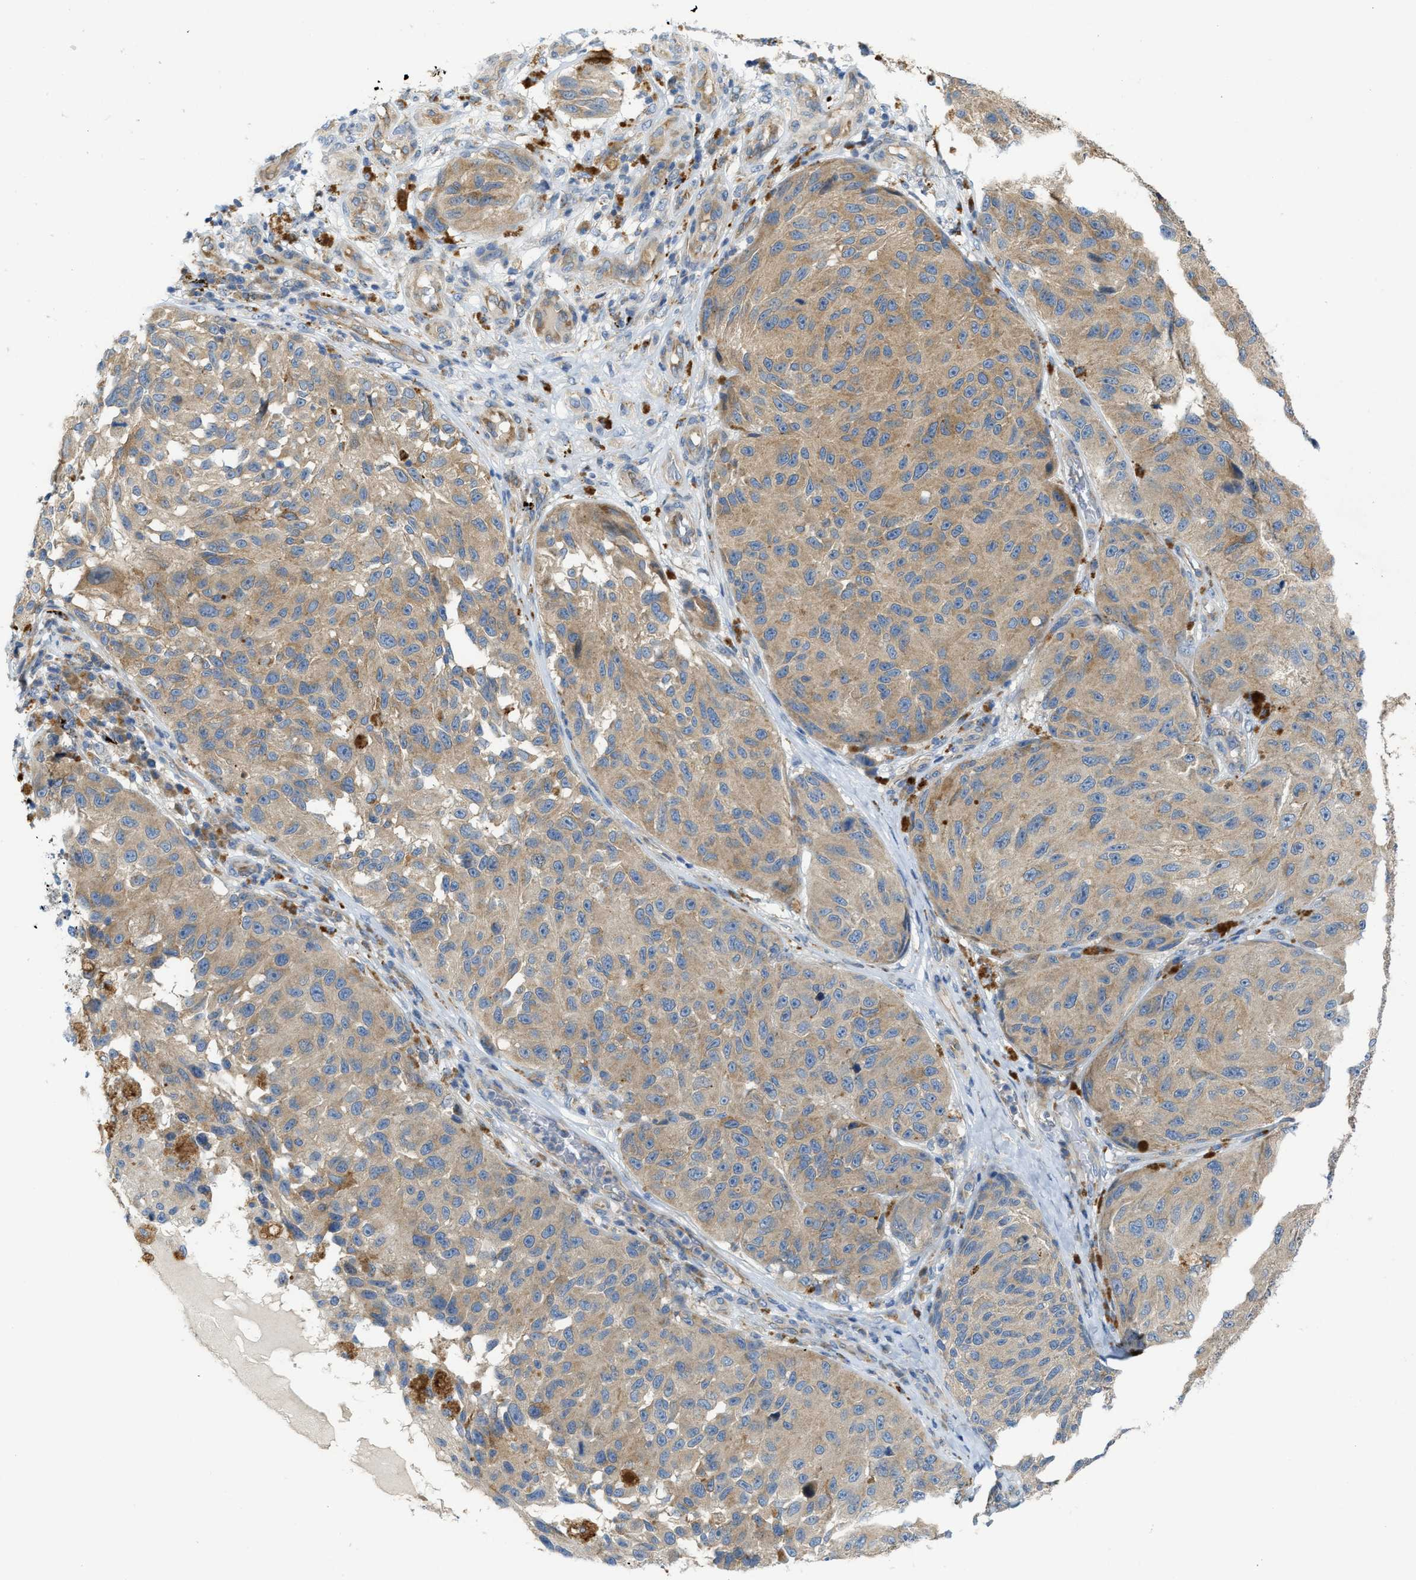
{"staining": {"intensity": "weak", "quantity": ">75%", "location": "cytoplasmic/membranous"}, "tissue": "melanoma", "cell_type": "Tumor cells", "image_type": "cancer", "snomed": [{"axis": "morphology", "description": "Malignant melanoma, NOS"}, {"axis": "topography", "description": "Skin"}], "caption": "IHC of human melanoma shows low levels of weak cytoplasmic/membranous expression in about >75% of tumor cells.", "gene": "KLHDC10", "patient": {"sex": "female", "age": 73}}